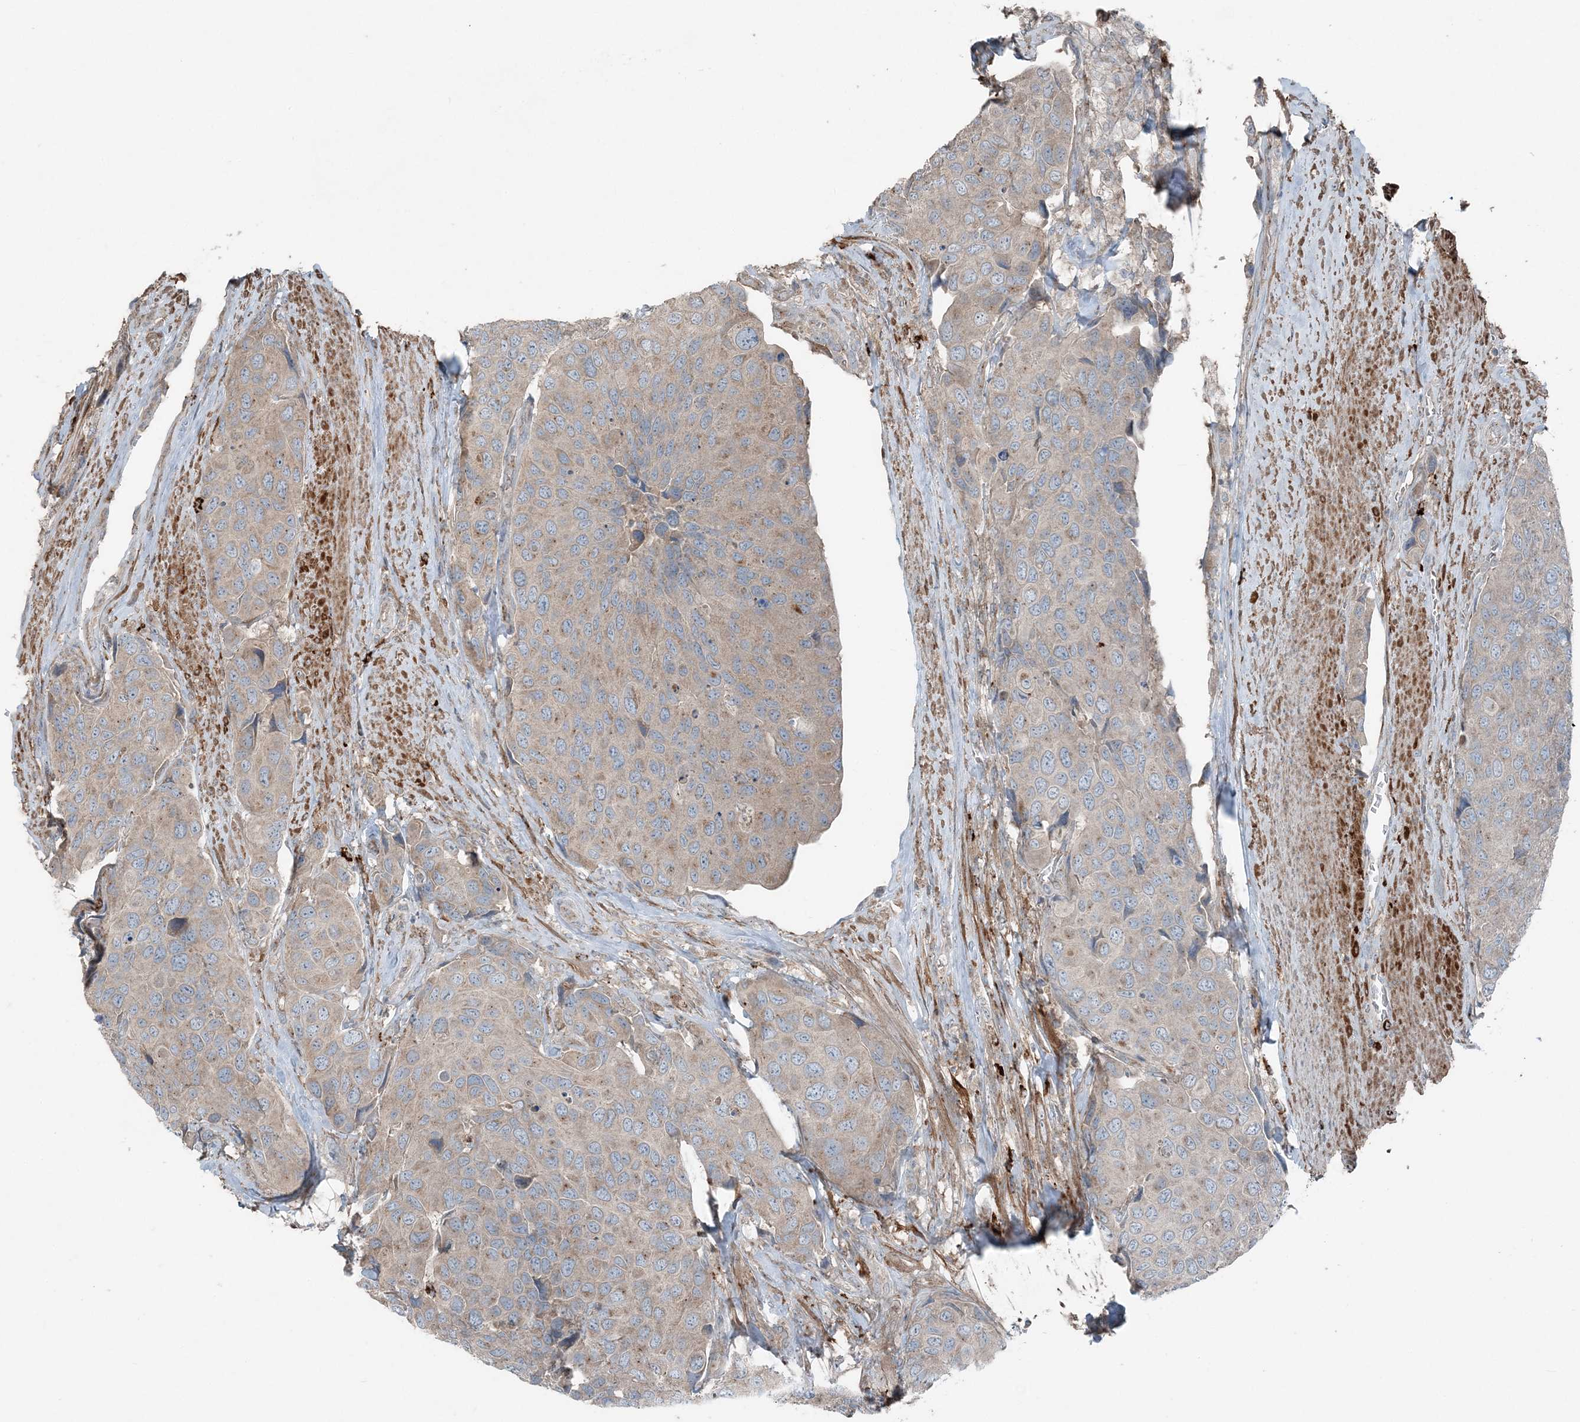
{"staining": {"intensity": "weak", "quantity": "25%-75%", "location": "cytoplasmic/membranous"}, "tissue": "urothelial cancer", "cell_type": "Tumor cells", "image_type": "cancer", "snomed": [{"axis": "morphology", "description": "Urothelial carcinoma, High grade"}, {"axis": "topography", "description": "Urinary bladder"}], "caption": "A brown stain shows weak cytoplasmic/membranous staining of a protein in urothelial cancer tumor cells.", "gene": "KY", "patient": {"sex": "male", "age": 74}}